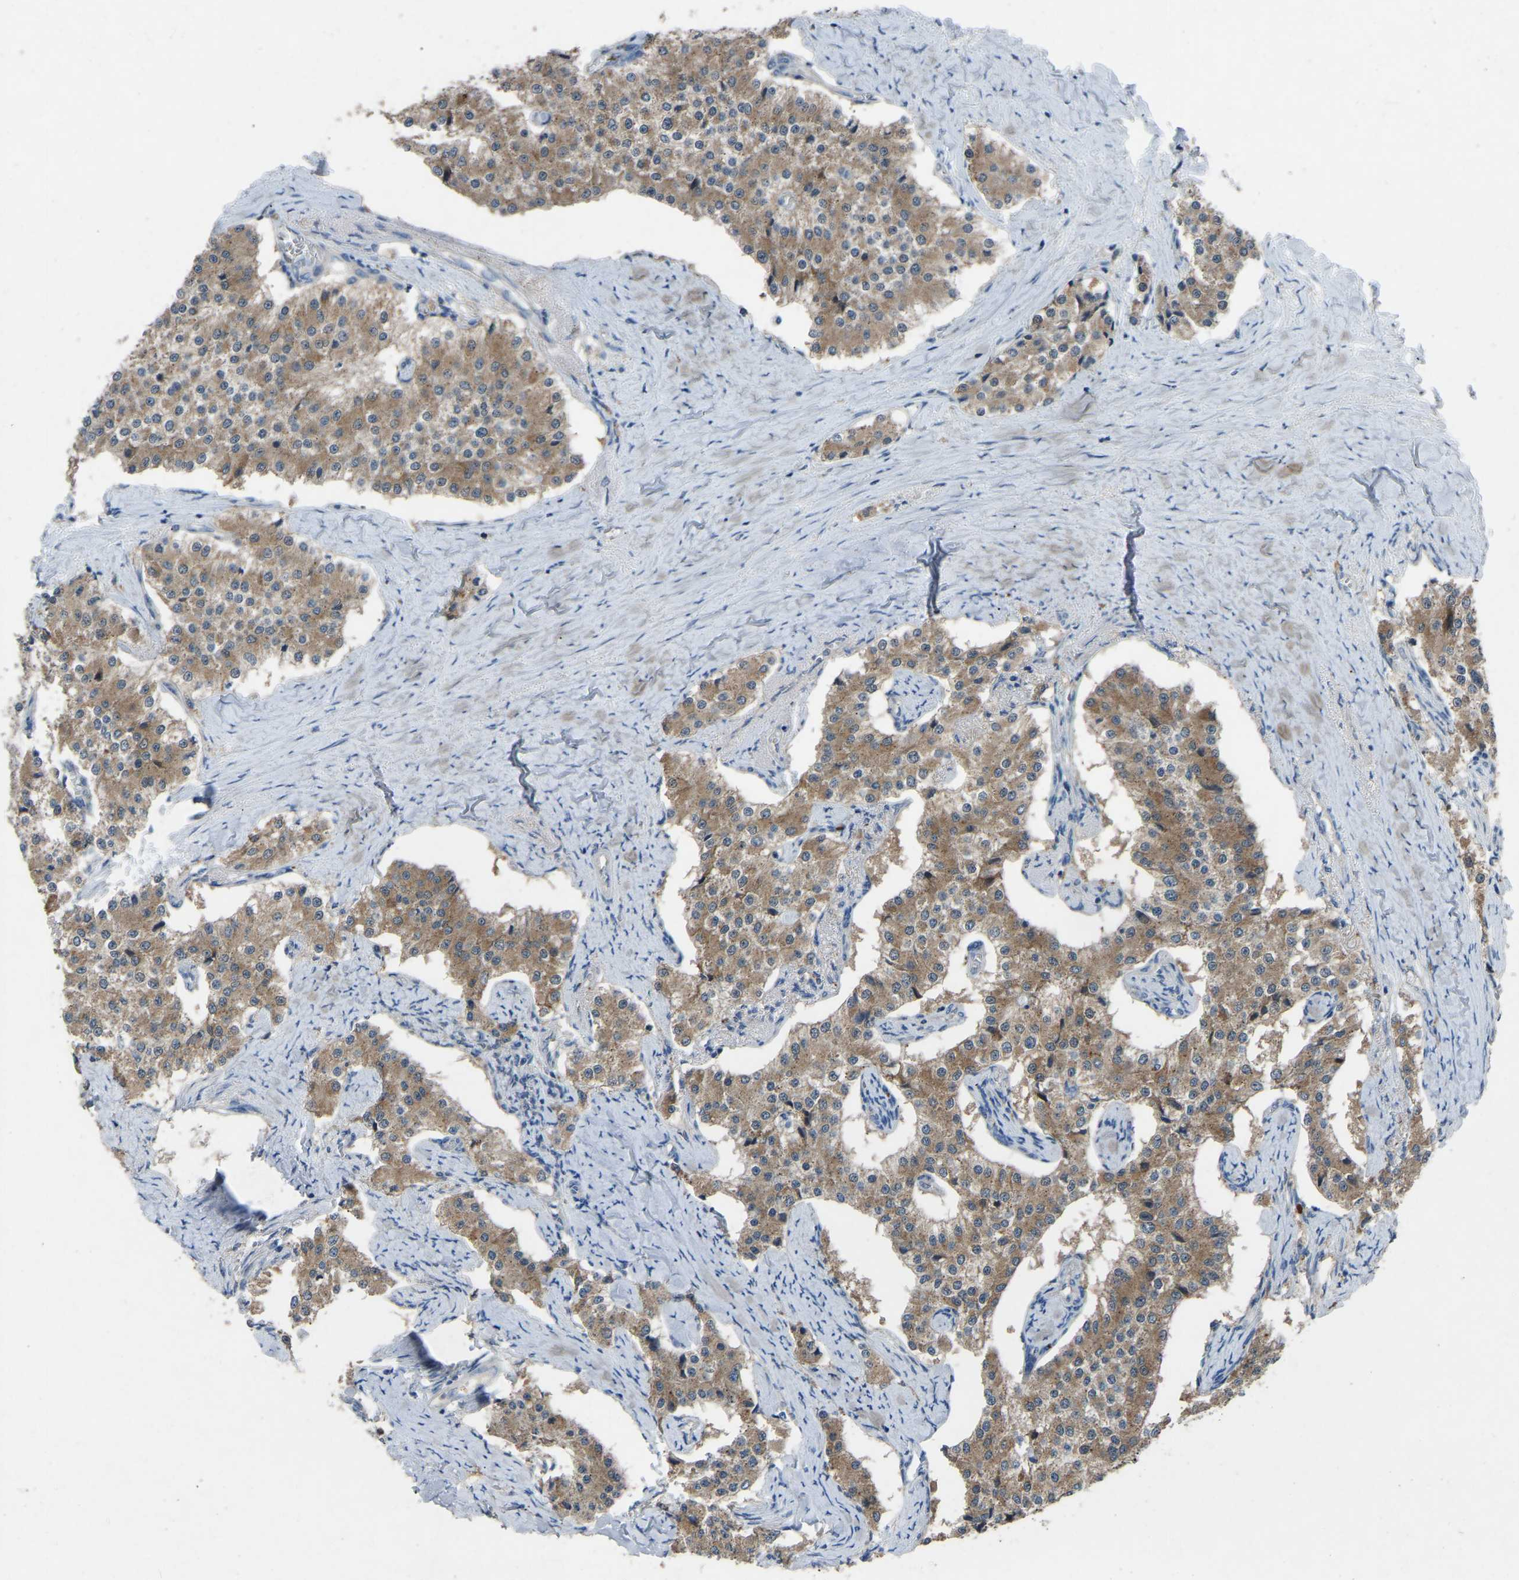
{"staining": {"intensity": "moderate", "quantity": ">75%", "location": "cytoplasmic/membranous"}, "tissue": "carcinoid", "cell_type": "Tumor cells", "image_type": "cancer", "snomed": [{"axis": "morphology", "description": "Carcinoid, malignant, NOS"}, {"axis": "topography", "description": "Colon"}], "caption": "High-power microscopy captured an immunohistochemistry micrograph of carcinoid, revealing moderate cytoplasmic/membranous staining in approximately >75% of tumor cells. Using DAB (brown) and hematoxylin (blue) stains, captured at high magnification using brightfield microscopy.", "gene": "FHIT", "patient": {"sex": "female", "age": 52}}